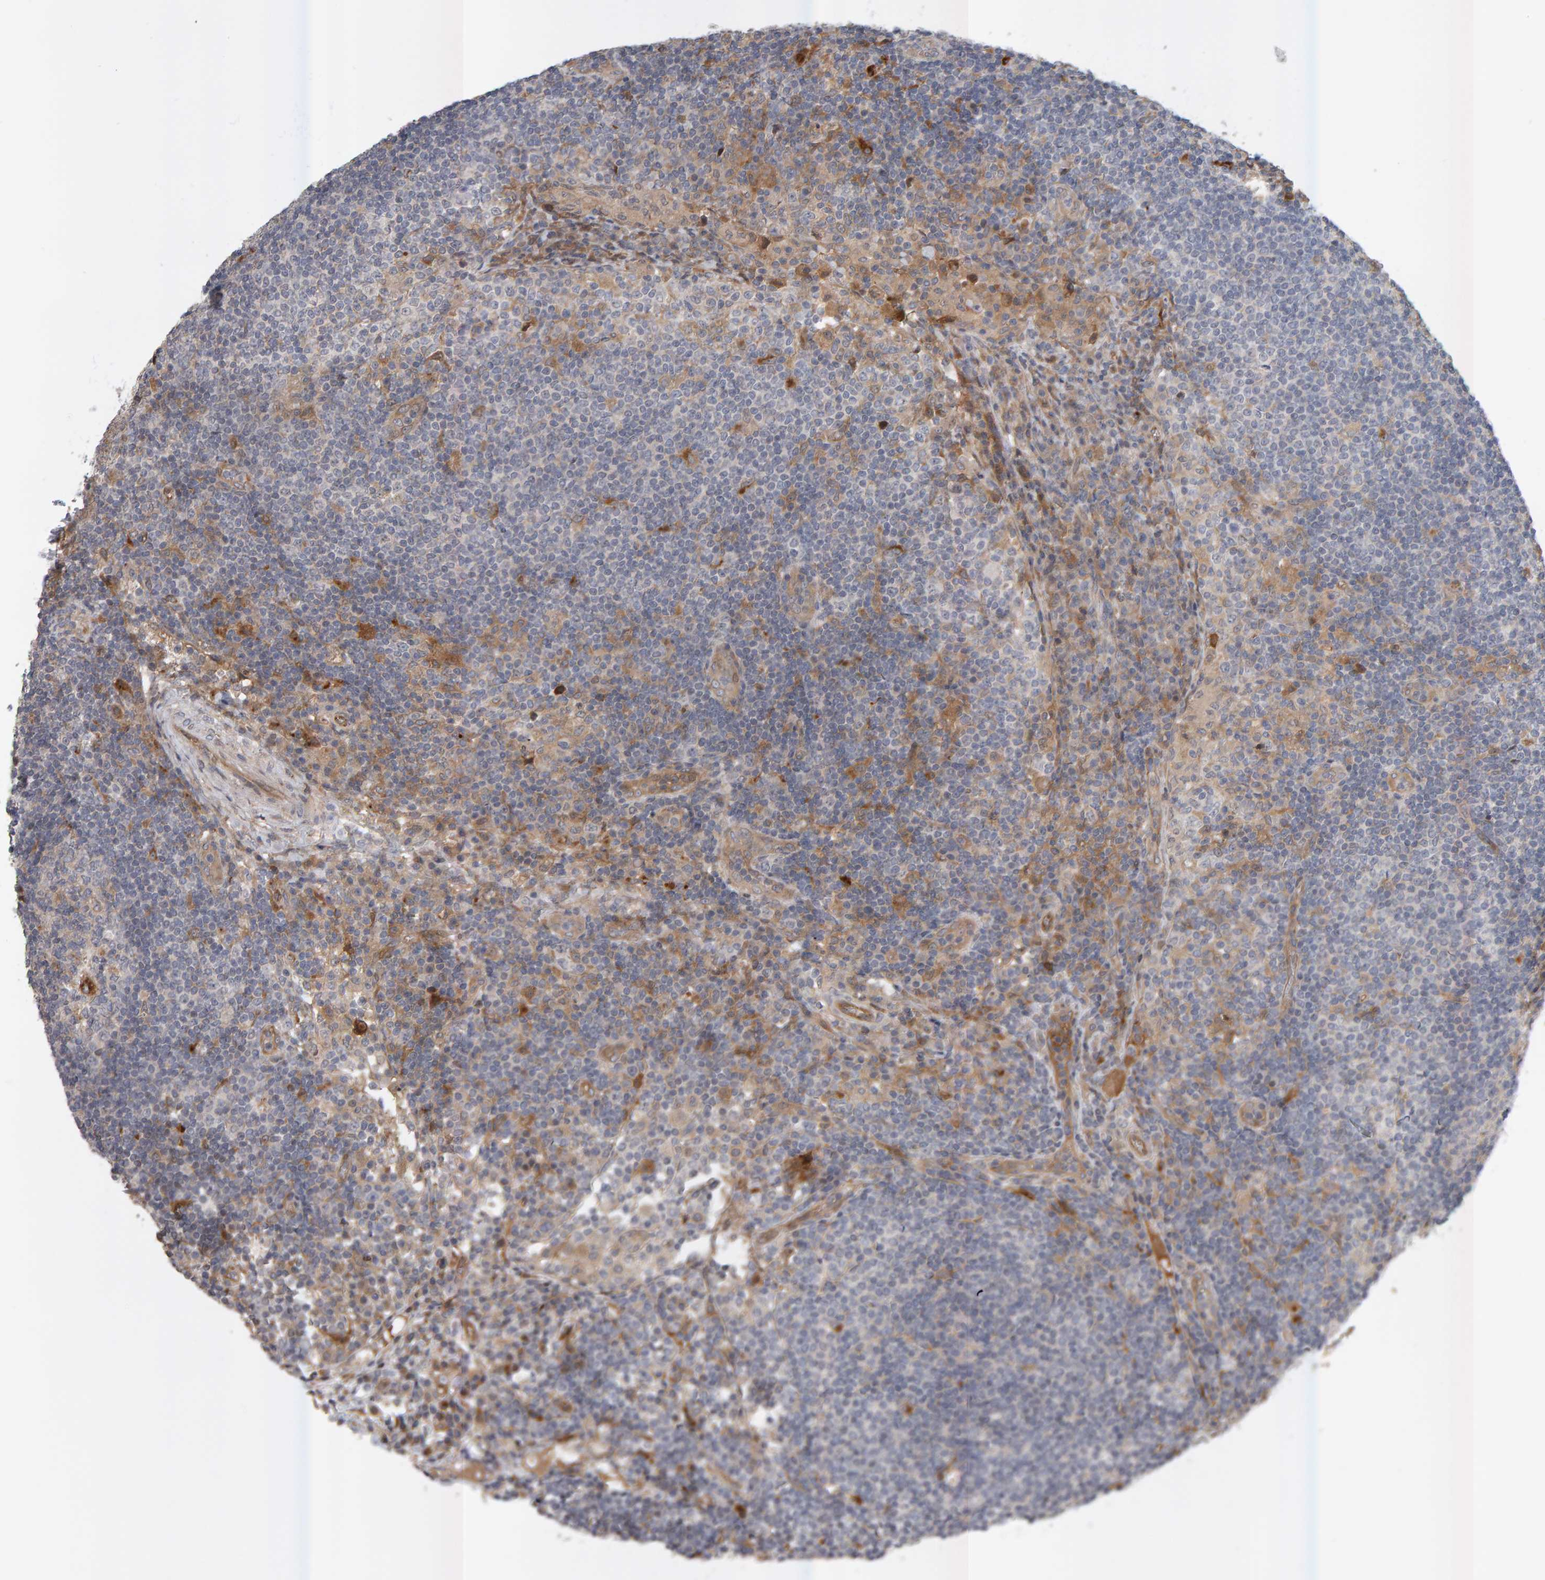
{"staining": {"intensity": "moderate", "quantity": "<25%", "location": "cytoplasmic/membranous"}, "tissue": "lymph node", "cell_type": "Germinal center cells", "image_type": "normal", "snomed": [{"axis": "morphology", "description": "Normal tissue, NOS"}, {"axis": "topography", "description": "Lymph node"}], "caption": "Immunohistochemistry (DAB) staining of unremarkable human lymph node demonstrates moderate cytoplasmic/membranous protein expression in approximately <25% of germinal center cells. Nuclei are stained in blue.", "gene": "ZNF160", "patient": {"sex": "female", "age": 53}}